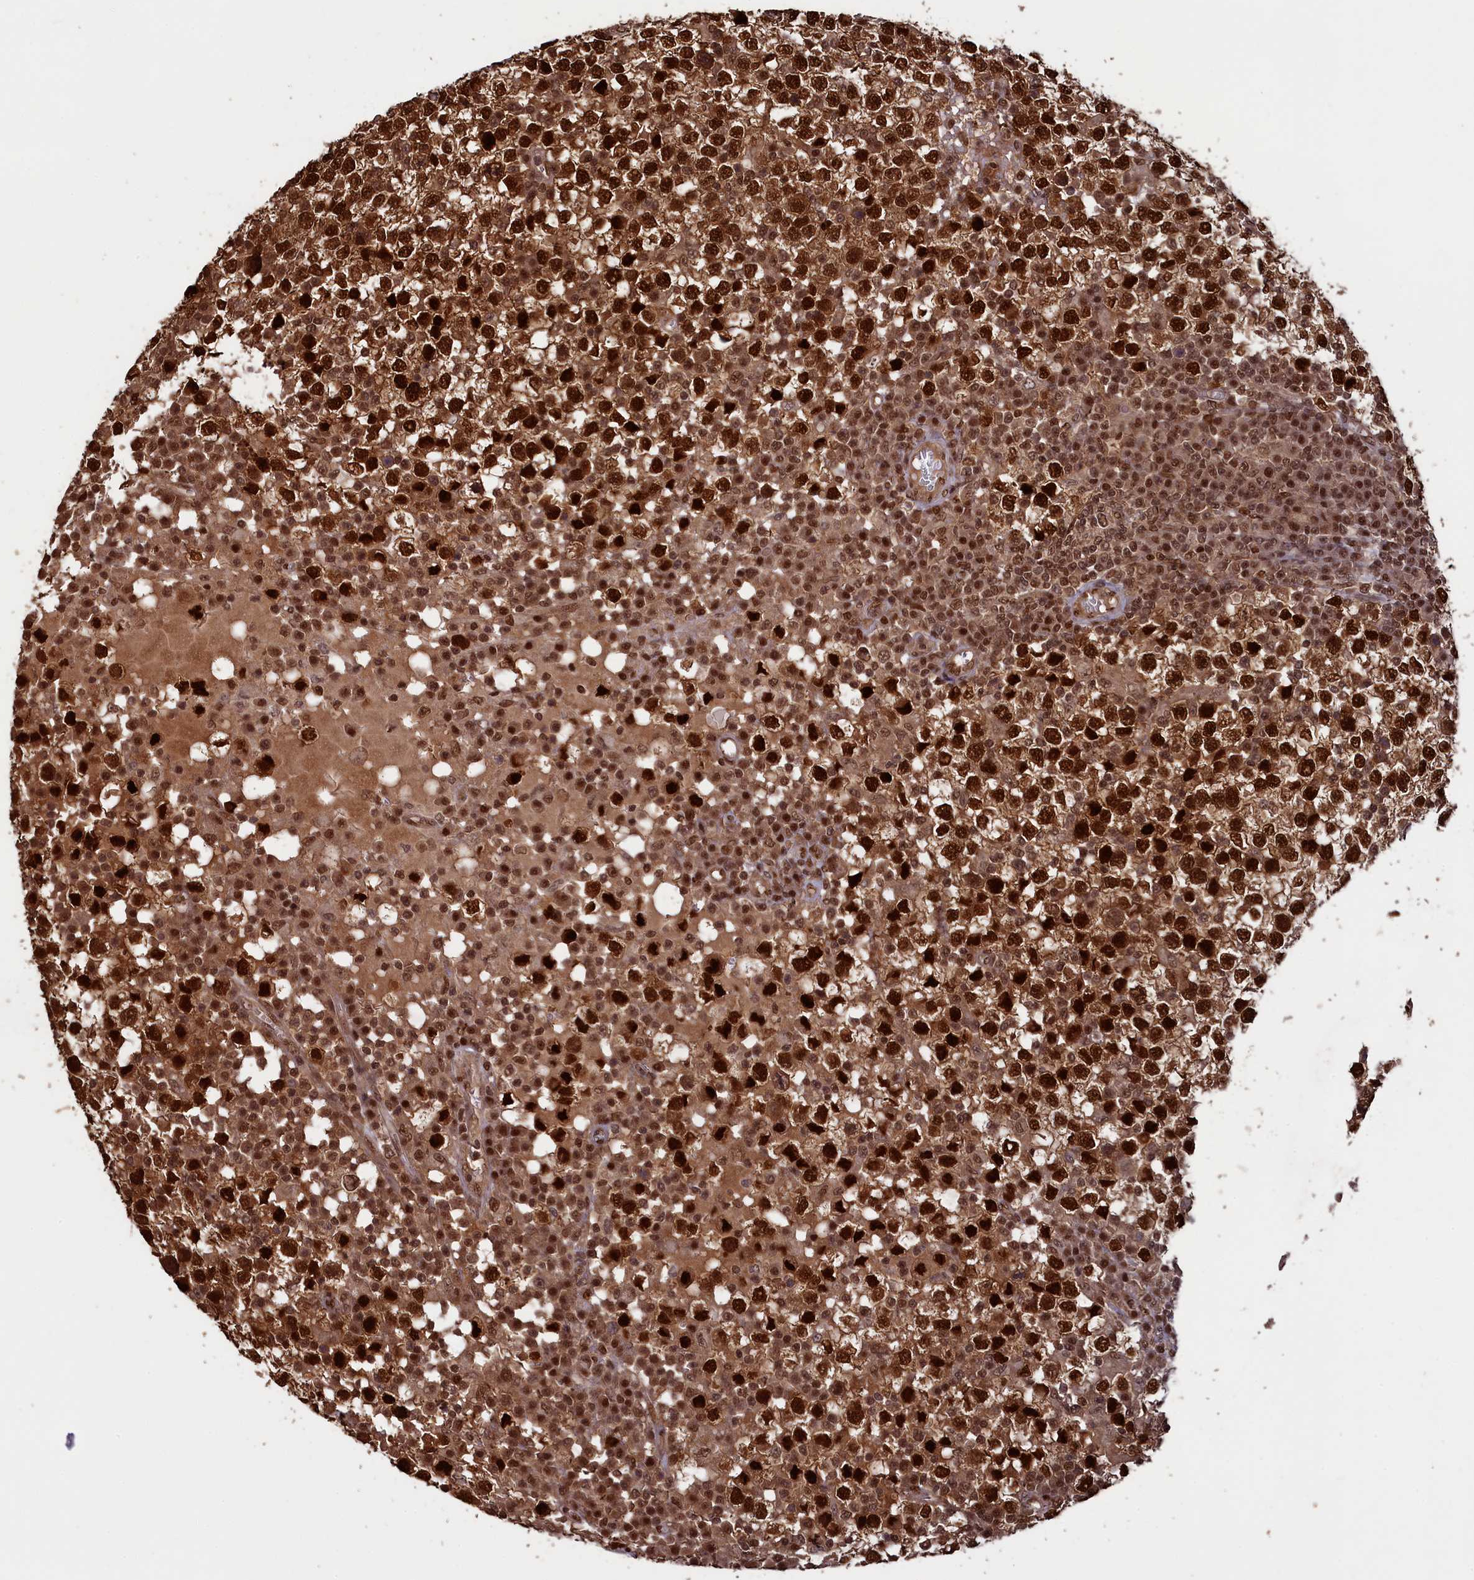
{"staining": {"intensity": "strong", "quantity": ">75%", "location": "cytoplasmic/membranous,nuclear"}, "tissue": "testis cancer", "cell_type": "Tumor cells", "image_type": "cancer", "snomed": [{"axis": "morphology", "description": "Seminoma, NOS"}, {"axis": "topography", "description": "Testis"}], "caption": "About >75% of tumor cells in testis seminoma display strong cytoplasmic/membranous and nuclear protein positivity as visualized by brown immunohistochemical staining.", "gene": "NAE1", "patient": {"sex": "male", "age": 65}}